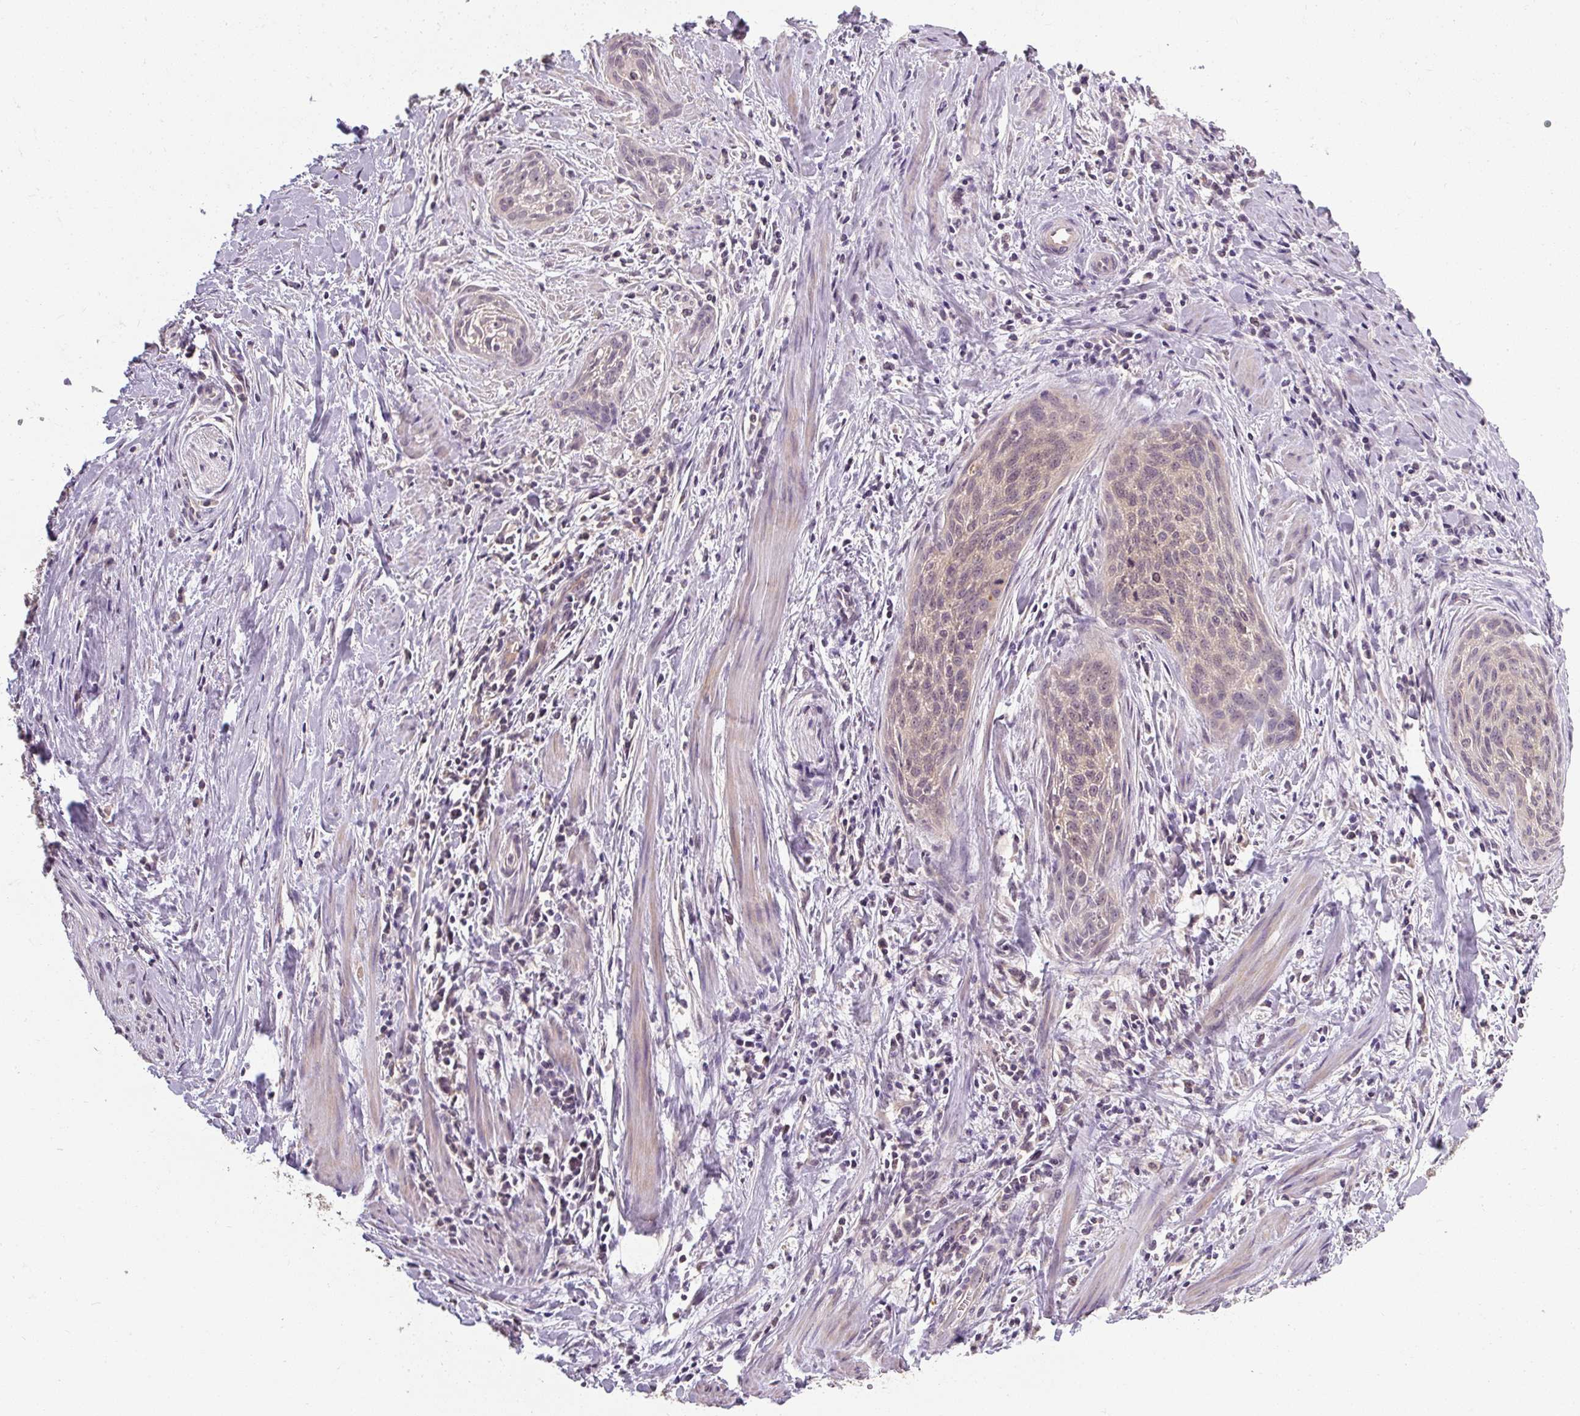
{"staining": {"intensity": "weak", "quantity": "<25%", "location": "nuclear"}, "tissue": "cervical cancer", "cell_type": "Tumor cells", "image_type": "cancer", "snomed": [{"axis": "morphology", "description": "Squamous cell carcinoma, NOS"}, {"axis": "topography", "description": "Cervix"}], "caption": "Protein analysis of squamous cell carcinoma (cervical) reveals no significant expression in tumor cells.", "gene": "CFAP65", "patient": {"sex": "female", "age": 55}}